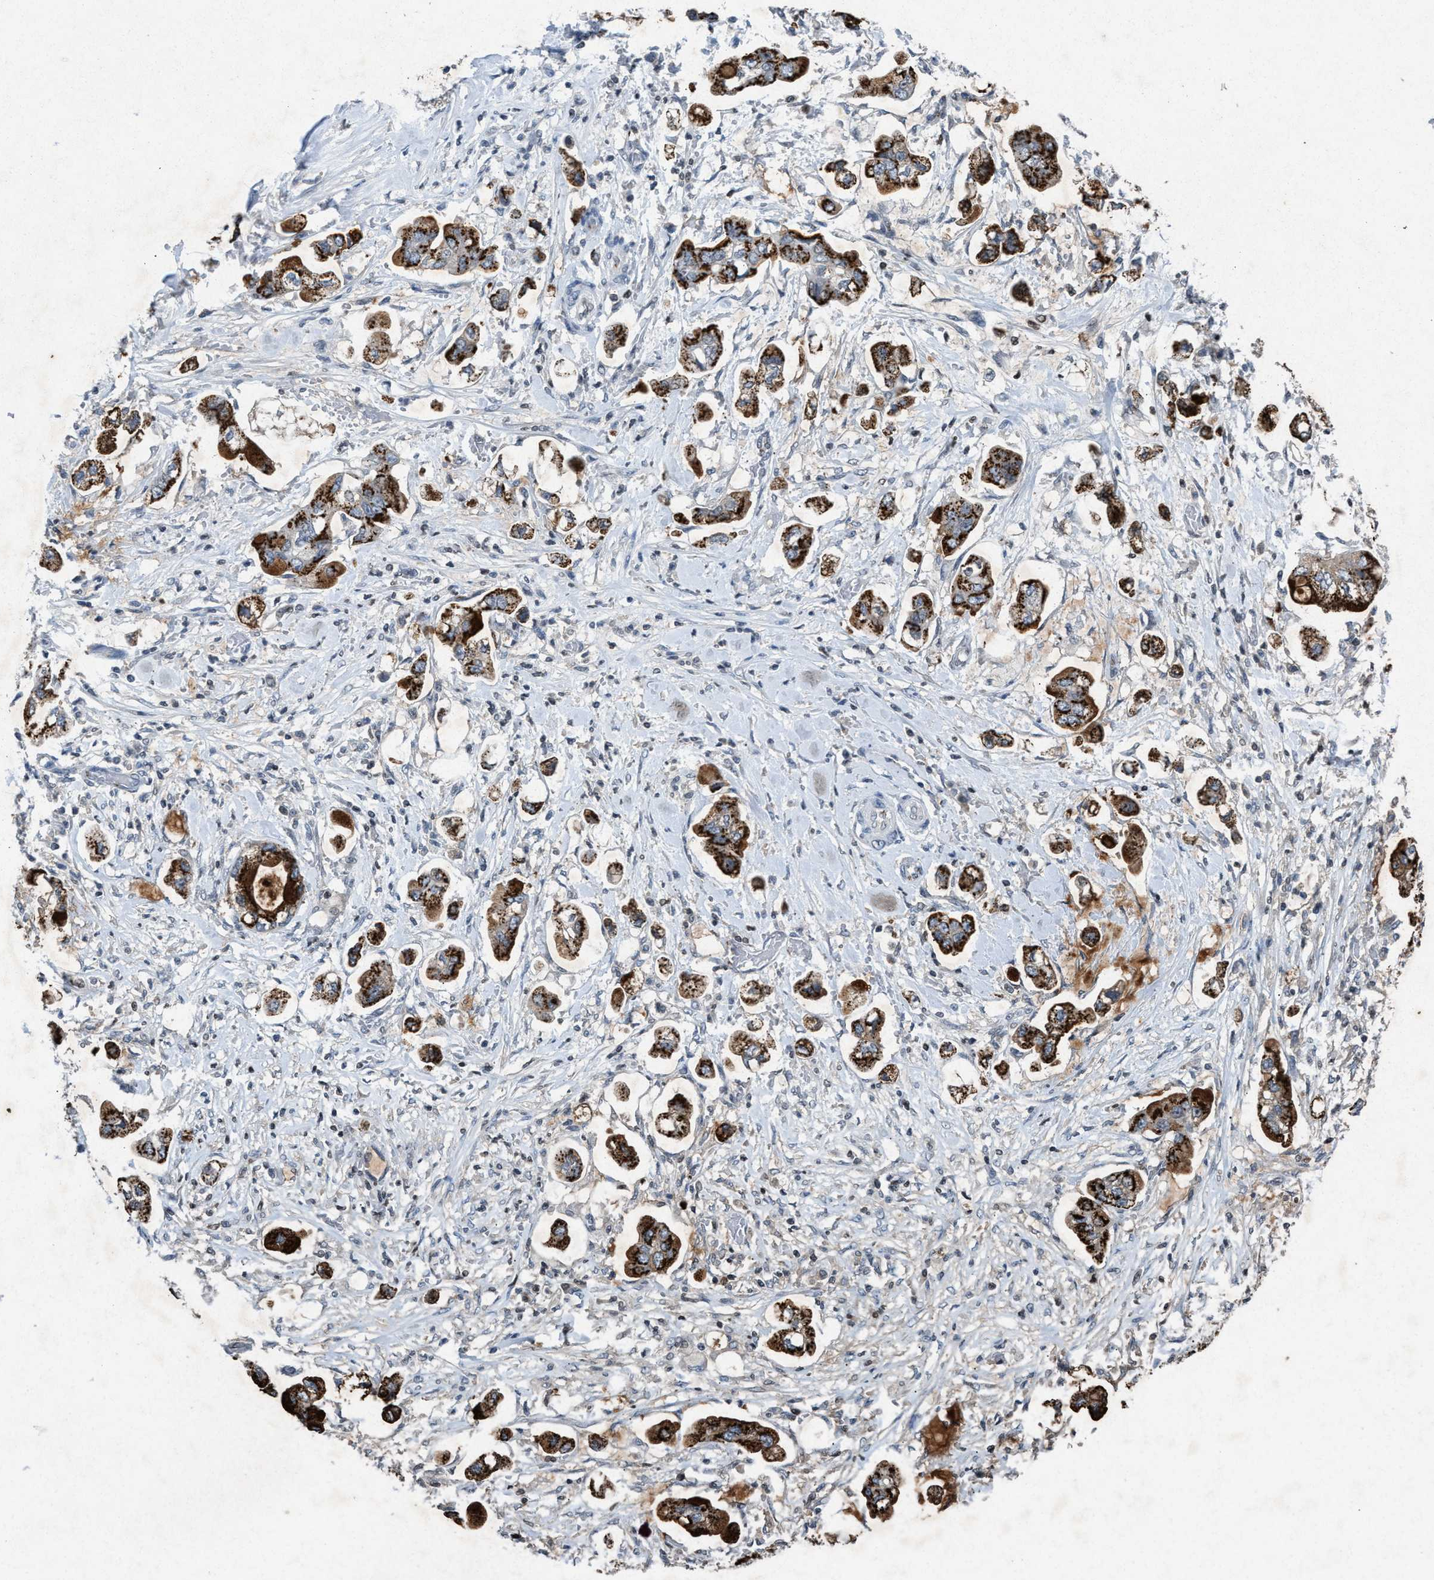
{"staining": {"intensity": "strong", "quantity": ">75%", "location": "cytoplasmic/membranous"}, "tissue": "stomach cancer", "cell_type": "Tumor cells", "image_type": "cancer", "snomed": [{"axis": "morphology", "description": "Adenocarcinoma, NOS"}, {"axis": "topography", "description": "Stomach"}], "caption": "High-magnification brightfield microscopy of stomach cancer (adenocarcinoma) stained with DAB (brown) and counterstained with hematoxylin (blue). tumor cells exhibit strong cytoplasmic/membranous positivity is identified in about>75% of cells.", "gene": "SLC5A5", "patient": {"sex": "male", "age": 62}}